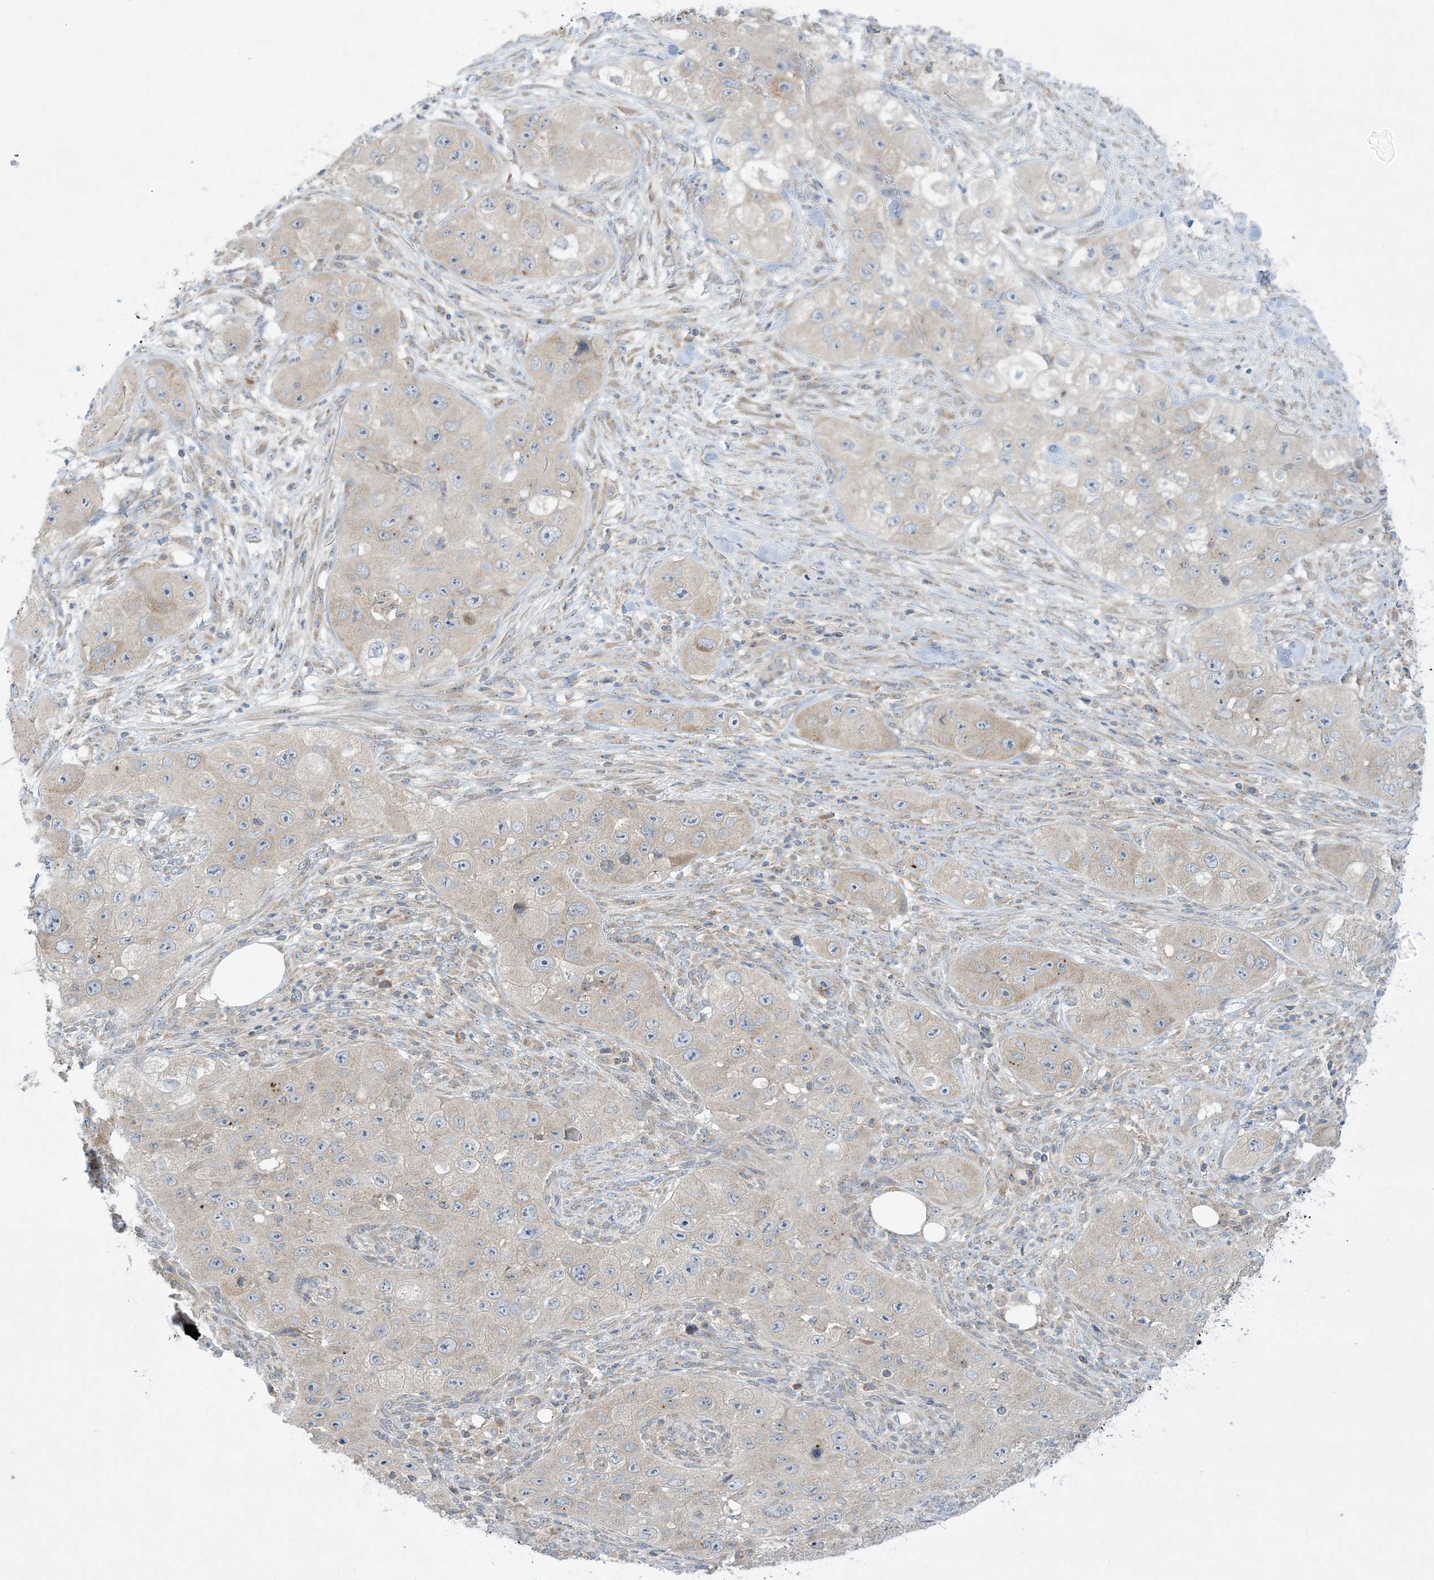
{"staining": {"intensity": "weak", "quantity": "<25%", "location": "cytoplasmic/membranous"}, "tissue": "skin cancer", "cell_type": "Tumor cells", "image_type": "cancer", "snomed": [{"axis": "morphology", "description": "Squamous cell carcinoma, NOS"}, {"axis": "topography", "description": "Skin"}, {"axis": "topography", "description": "Subcutis"}], "caption": "Tumor cells show no significant staining in skin cancer.", "gene": "RPP40", "patient": {"sex": "male", "age": 73}}